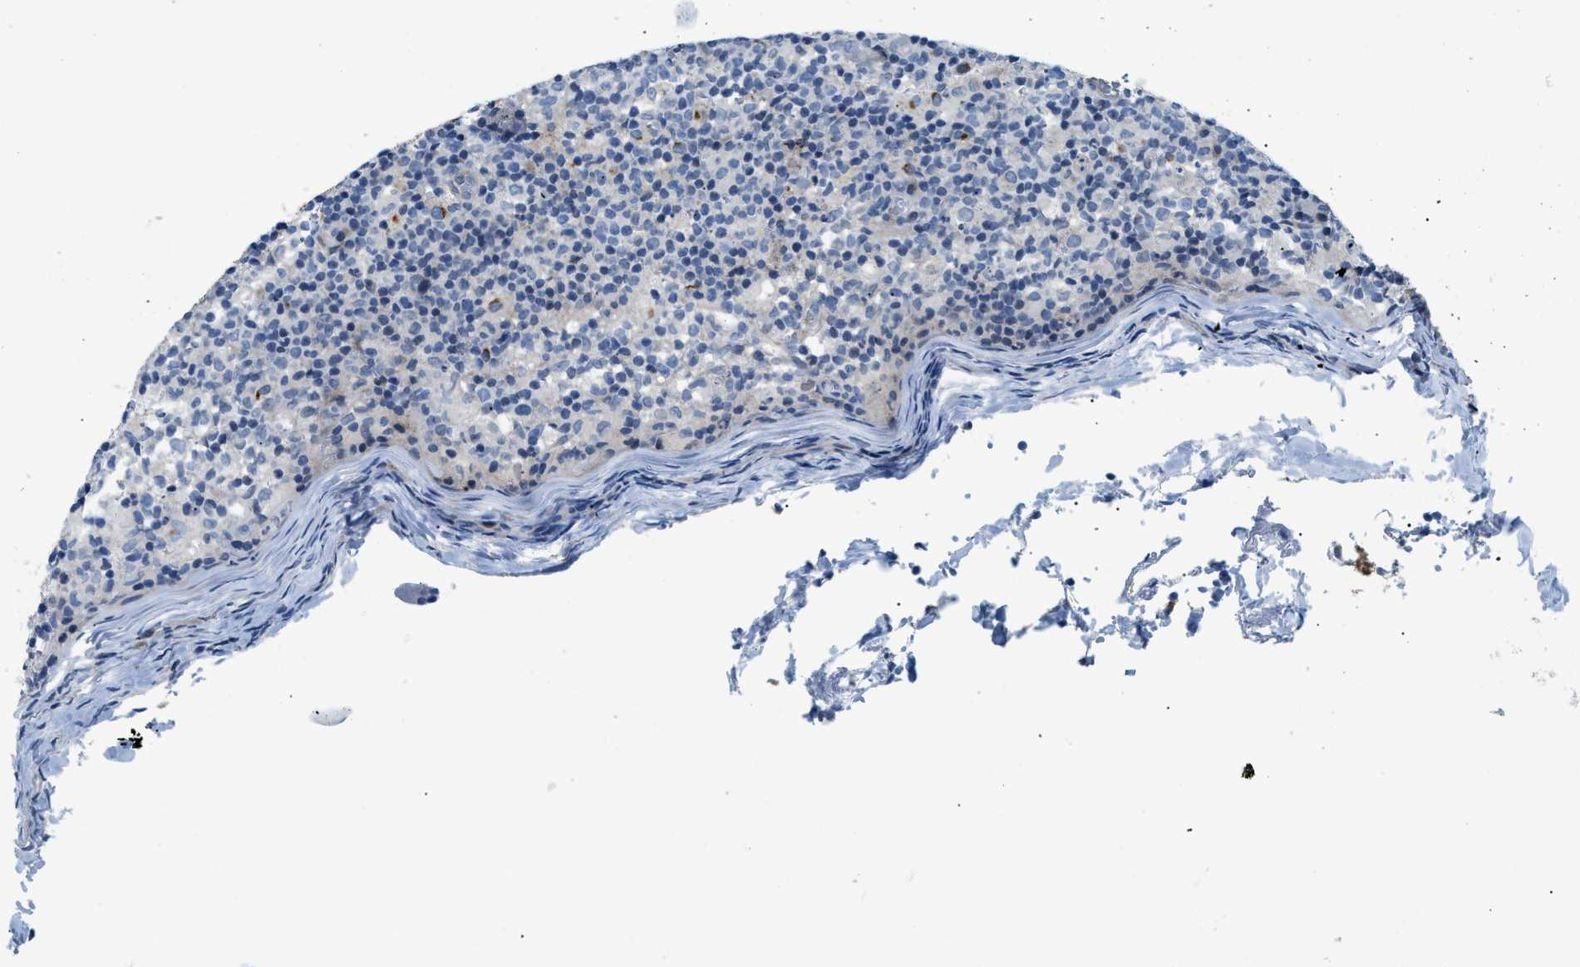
{"staining": {"intensity": "moderate", "quantity": "<25%", "location": "cytoplasmic/membranous"}, "tissue": "lymph node", "cell_type": "Germinal center cells", "image_type": "normal", "snomed": [{"axis": "morphology", "description": "Normal tissue, NOS"}, {"axis": "morphology", "description": "Inflammation, NOS"}, {"axis": "topography", "description": "Lymph node"}], "caption": "The micrograph exhibits a brown stain indicating the presence of a protein in the cytoplasmic/membranous of germinal center cells in lymph node. (DAB (3,3'-diaminobenzidine) = brown stain, brightfield microscopy at high magnification).", "gene": "FDCSP", "patient": {"sex": "male", "age": 55}}